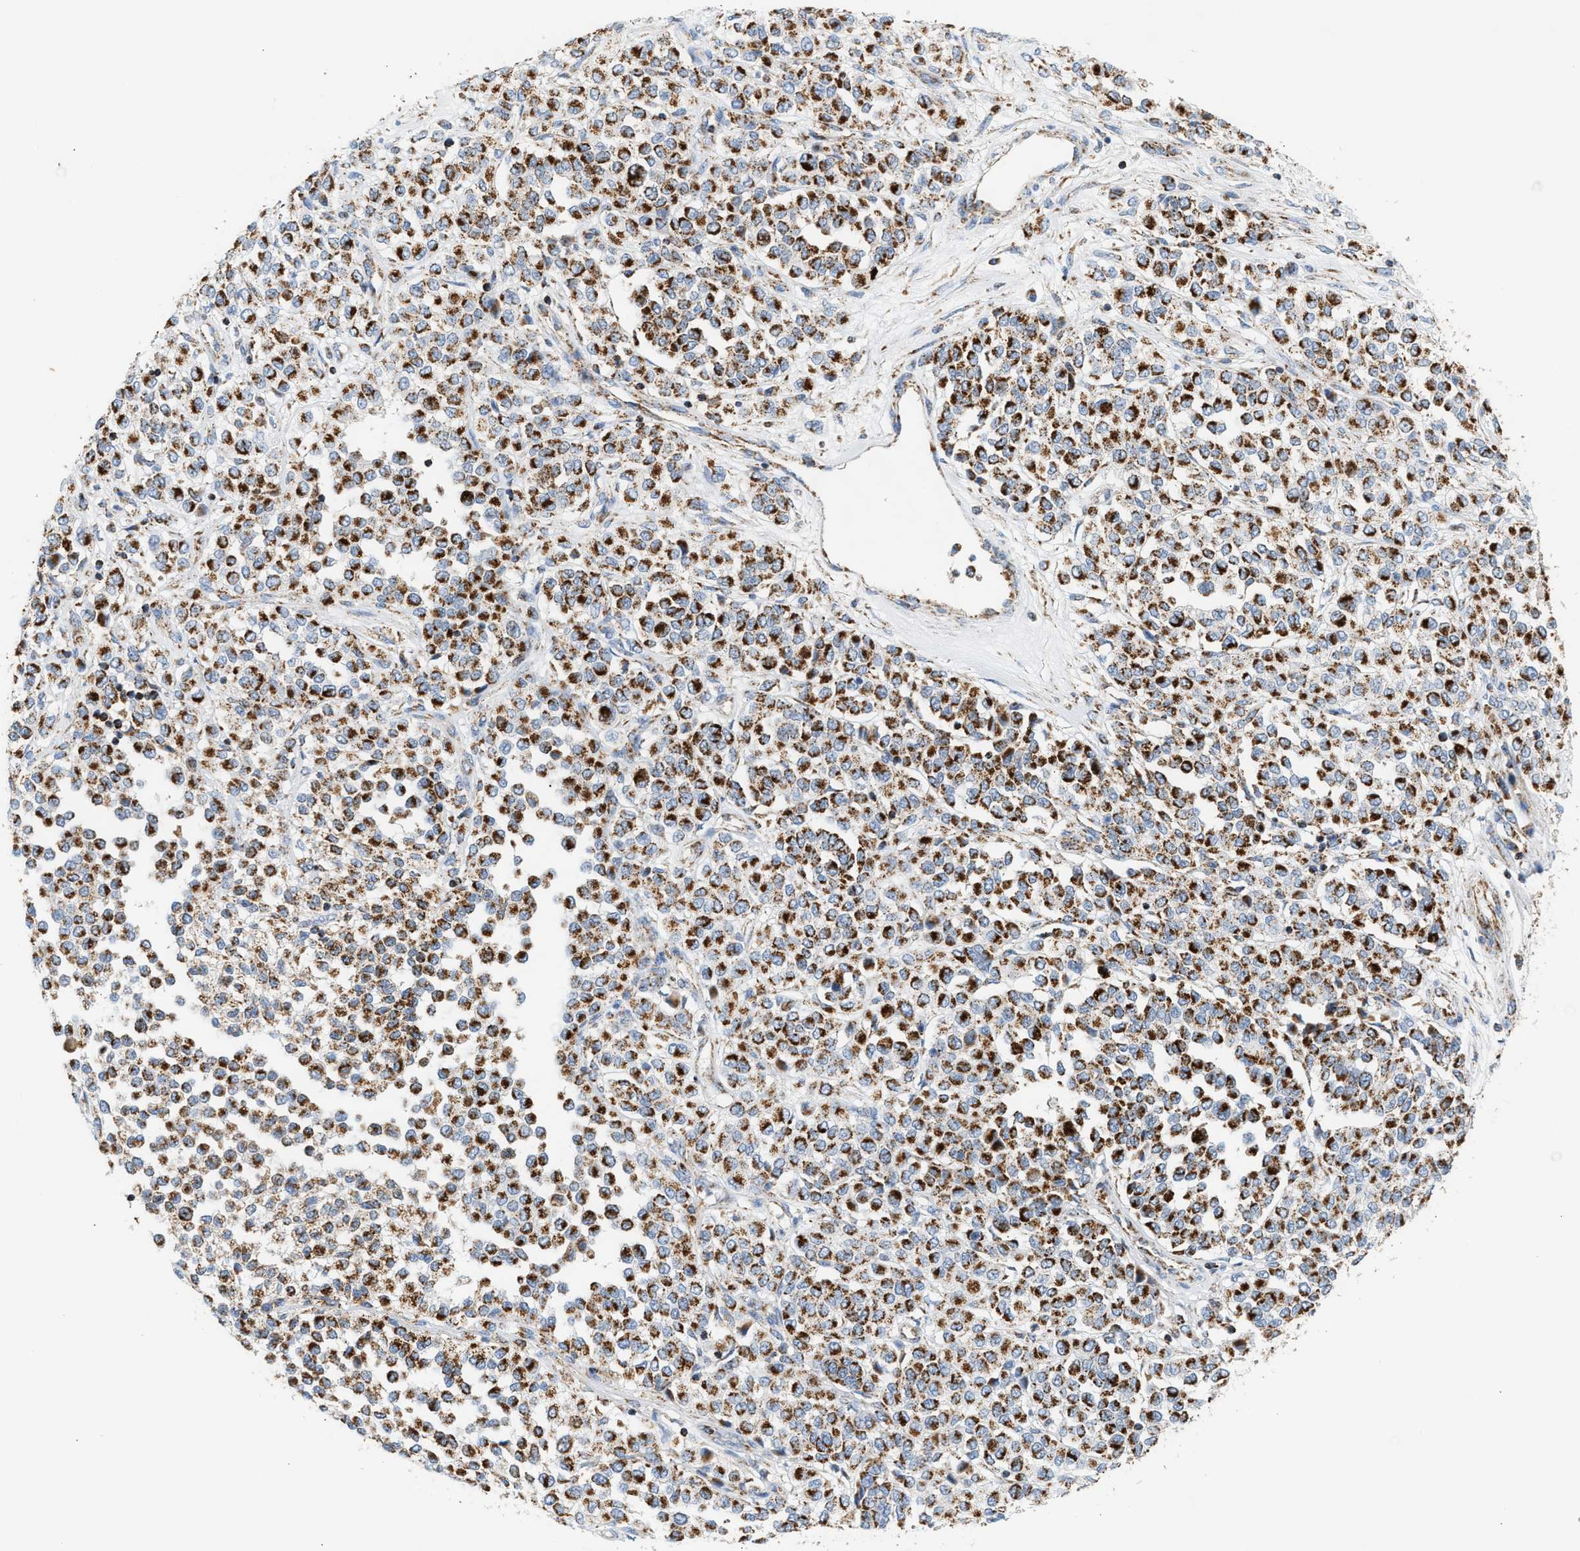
{"staining": {"intensity": "strong", "quantity": ">75%", "location": "cytoplasmic/membranous"}, "tissue": "melanoma", "cell_type": "Tumor cells", "image_type": "cancer", "snomed": [{"axis": "morphology", "description": "Malignant melanoma, Metastatic site"}, {"axis": "topography", "description": "Pancreas"}], "caption": "Malignant melanoma (metastatic site) was stained to show a protein in brown. There is high levels of strong cytoplasmic/membranous positivity in about >75% of tumor cells.", "gene": "OGDH", "patient": {"sex": "female", "age": 30}}